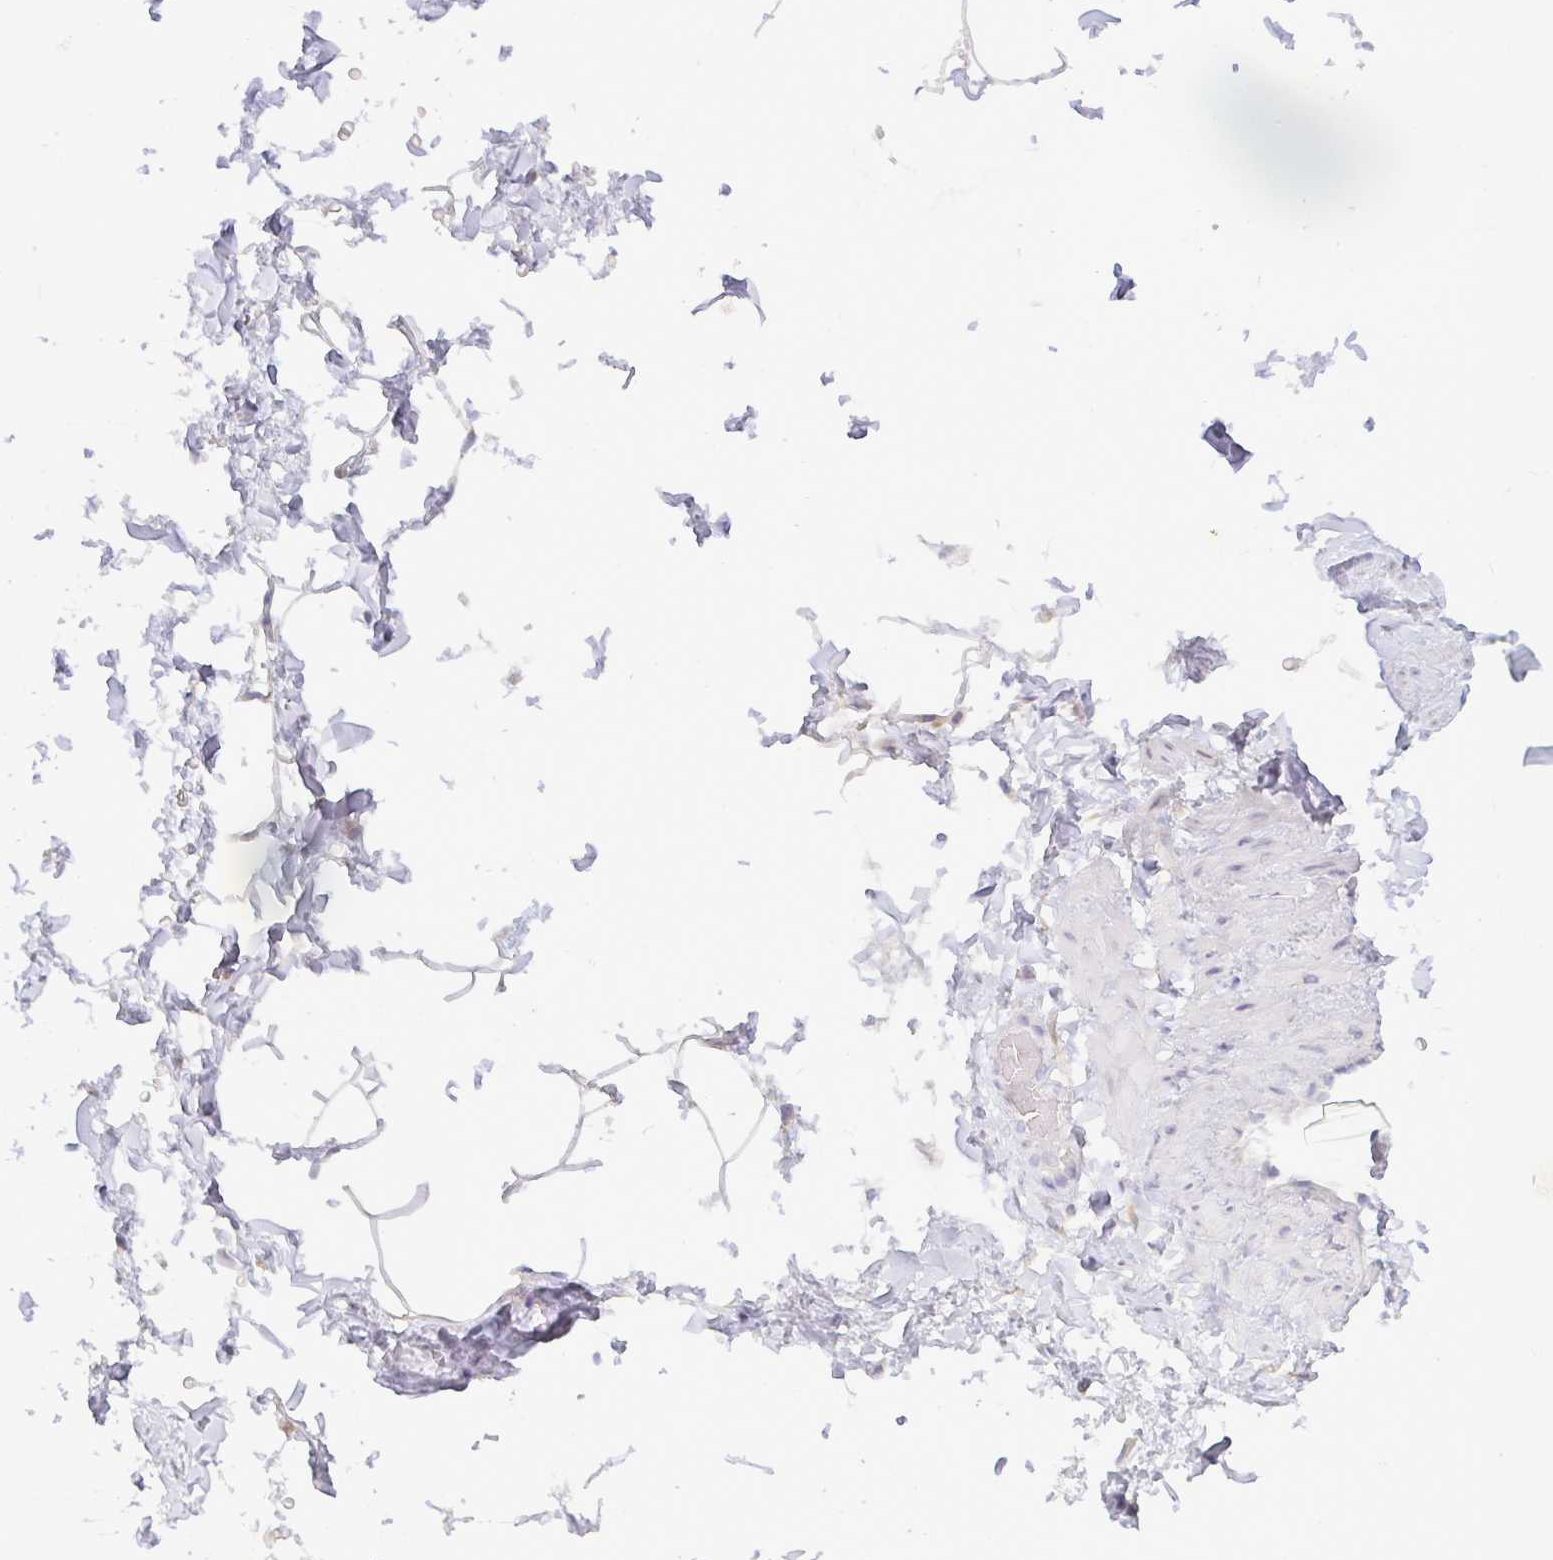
{"staining": {"intensity": "negative", "quantity": "none", "location": "none"}, "tissue": "adipose tissue", "cell_type": "Adipocytes", "image_type": "normal", "snomed": [{"axis": "morphology", "description": "Normal tissue, NOS"}, {"axis": "topography", "description": "Vascular tissue"}, {"axis": "topography", "description": "Peripheral nerve tissue"}], "caption": "This is a image of immunohistochemistry staining of unremarkable adipose tissue, which shows no expression in adipocytes.", "gene": "DERL2", "patient": {"sex": "male", "age": 41}}